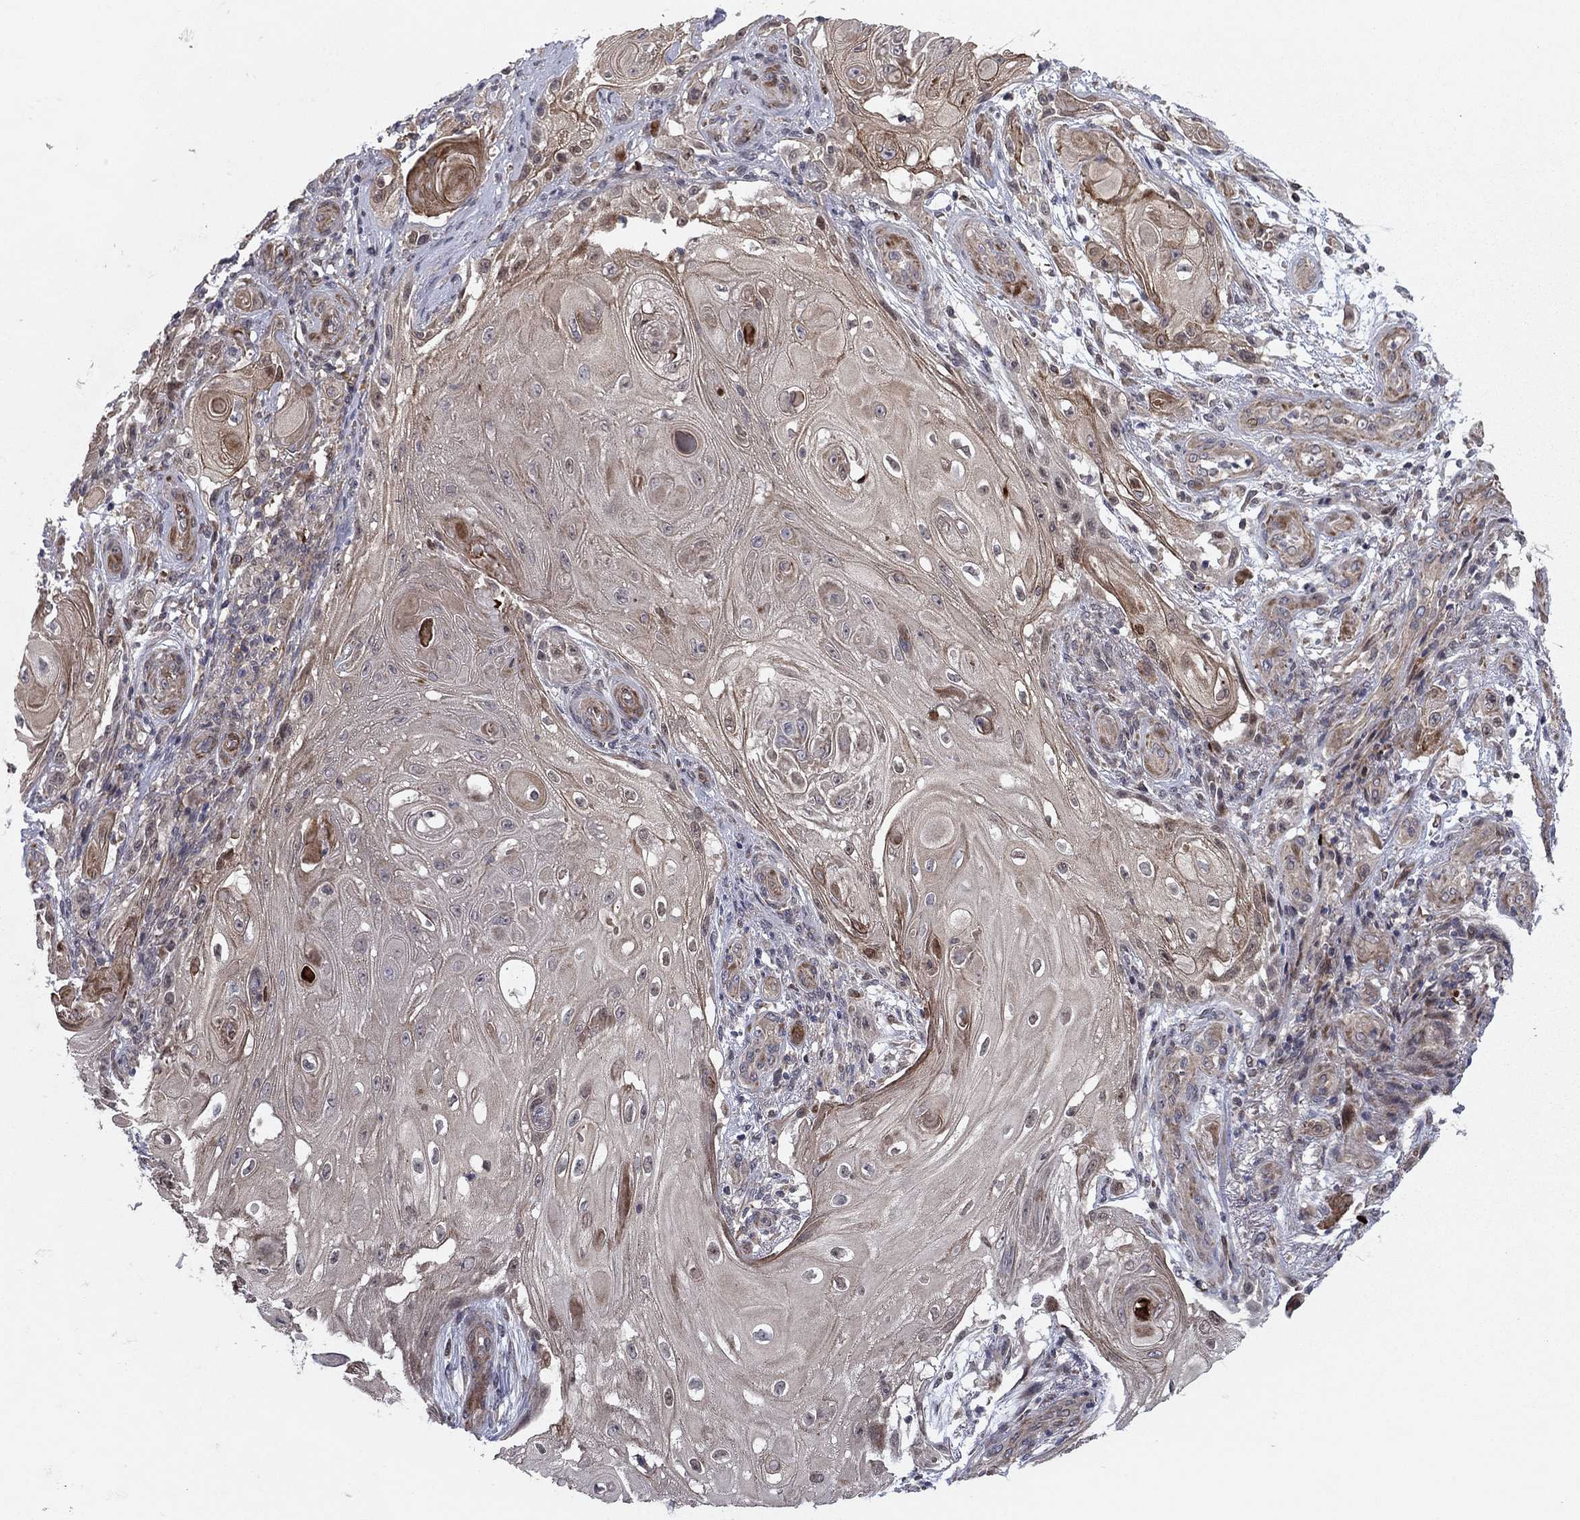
{"staining": {"intensity": "moderate", "quantity": "25%-75%", "location": "cytoplasmic/membranous"}, "tissue": "skin cancer", "cell_type": "Tumor cells", "image_type": "cancer", "snomed": [{"axis": "morphology", "description": "Squamous cell carcinoma, NOS"}, {"axis": "topography", "description": "Skin"}], "caption": "Immunohistochemistry (IHC) photomicrograph of neoplastic tissue: human skin cancer stained using immunohistochemistry (IHC) shows medium levels of moderate protein expression localized specifically in the cytoplasmic/membranous of tumor cells, appearing as a cytoplasmic/membranous brown color.", "gene": "BCL11A", "patient": {"sex": "male", "age": 62}}